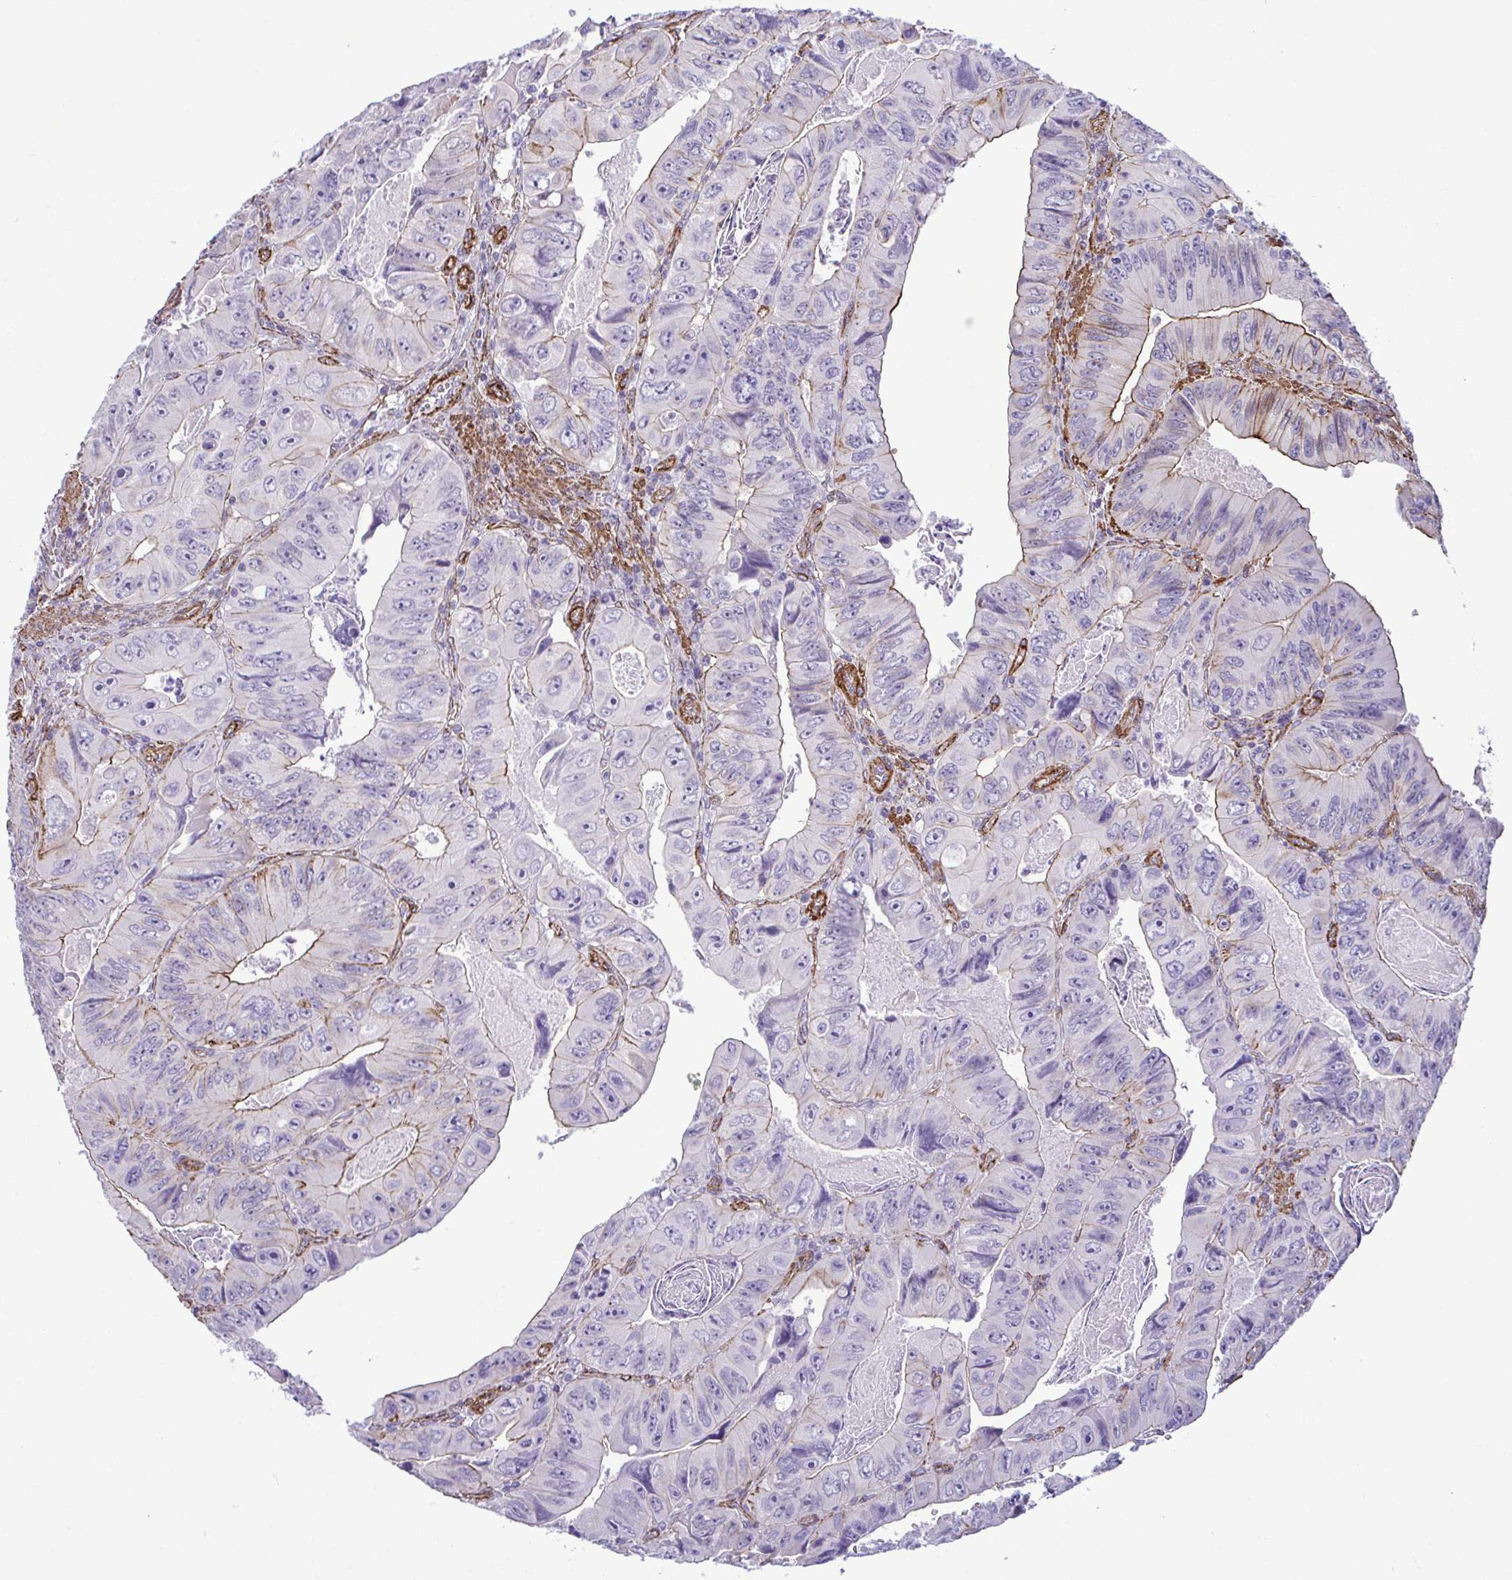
{"staining": {"intensity": "moderate", "quantity": "<25%", "location": "cytoplasmic/membranous"}, "tissue": "colorectal cancer", "cell_type": "Tumor cells", "image_type": "cancer", "snomed": [{"axis": "morphology", "description": "Adenocarcinoma, NOS"}, {"axis": "topography", "description": "Colon"}], "caption": "Protein expression analysis of human colorectal adenocarcinoma reveals moderate cytoplasmic/membranous expression in about <25% of tumor cells.", "gene": "SYNPO2L", "patient": {"sex": "female", "age": 84}}